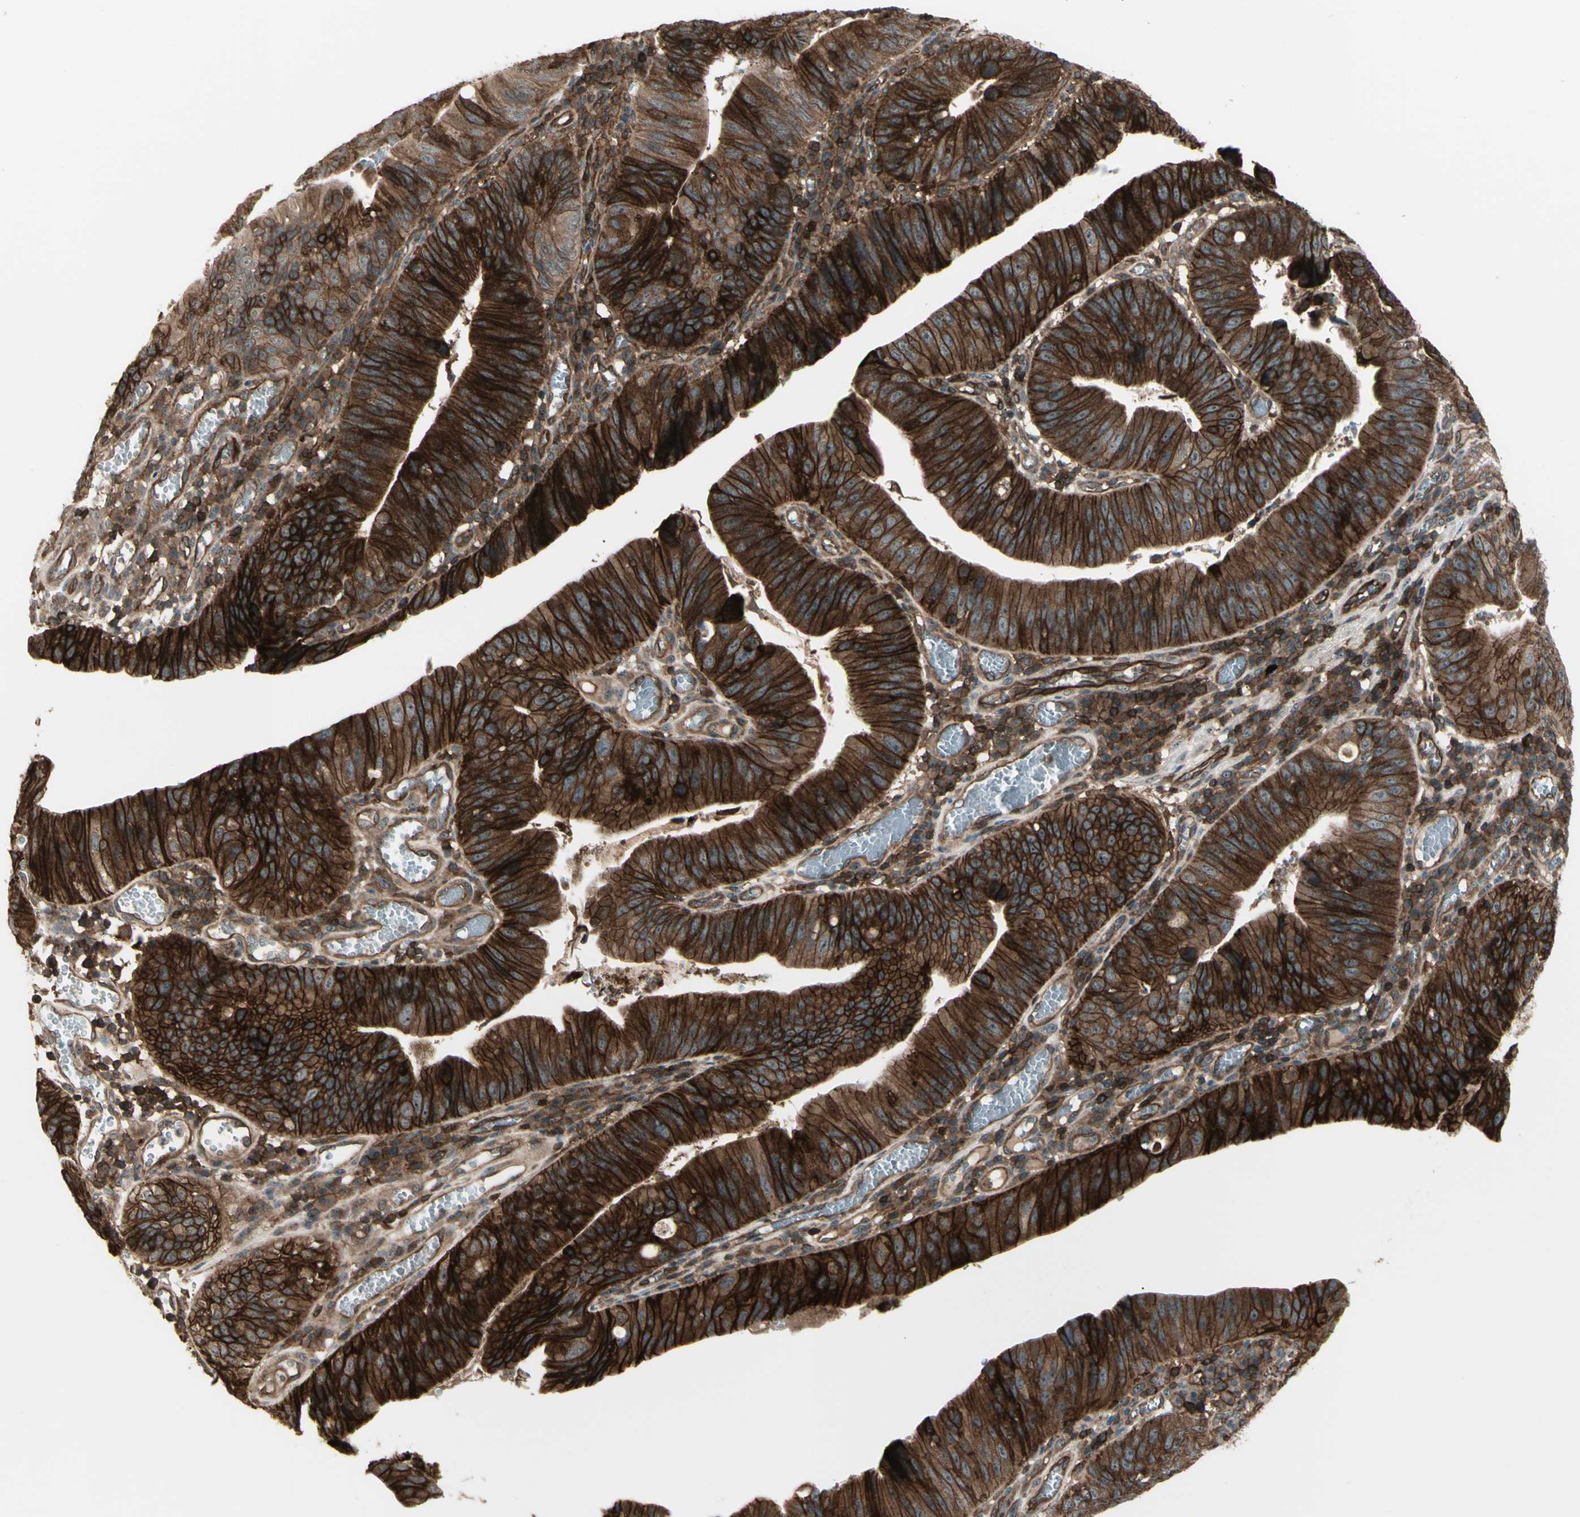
{"staining": {"intensity": "strong", "quantity": ">75%", "location": "cytoplasmic/membranous"}, "tissue": "stomach cancer", "cell_type": "Tumor cells", "image_type": "cancer", "snomed": [{"axis": "morphology", "description": "Adenocarcinoma, NOS"}, {"axis": "topography", "description": "Stomach"}], "caption": "Protein expression analysis of adenocarcinoma (stomach) displays strong cytoplasmic/membranous expression in about >75% of tumor cells. (IHC, brightfield microscopy, high magnification).", "gene": "FXYD5", "patient": {"sex": "male", "age": 59}}